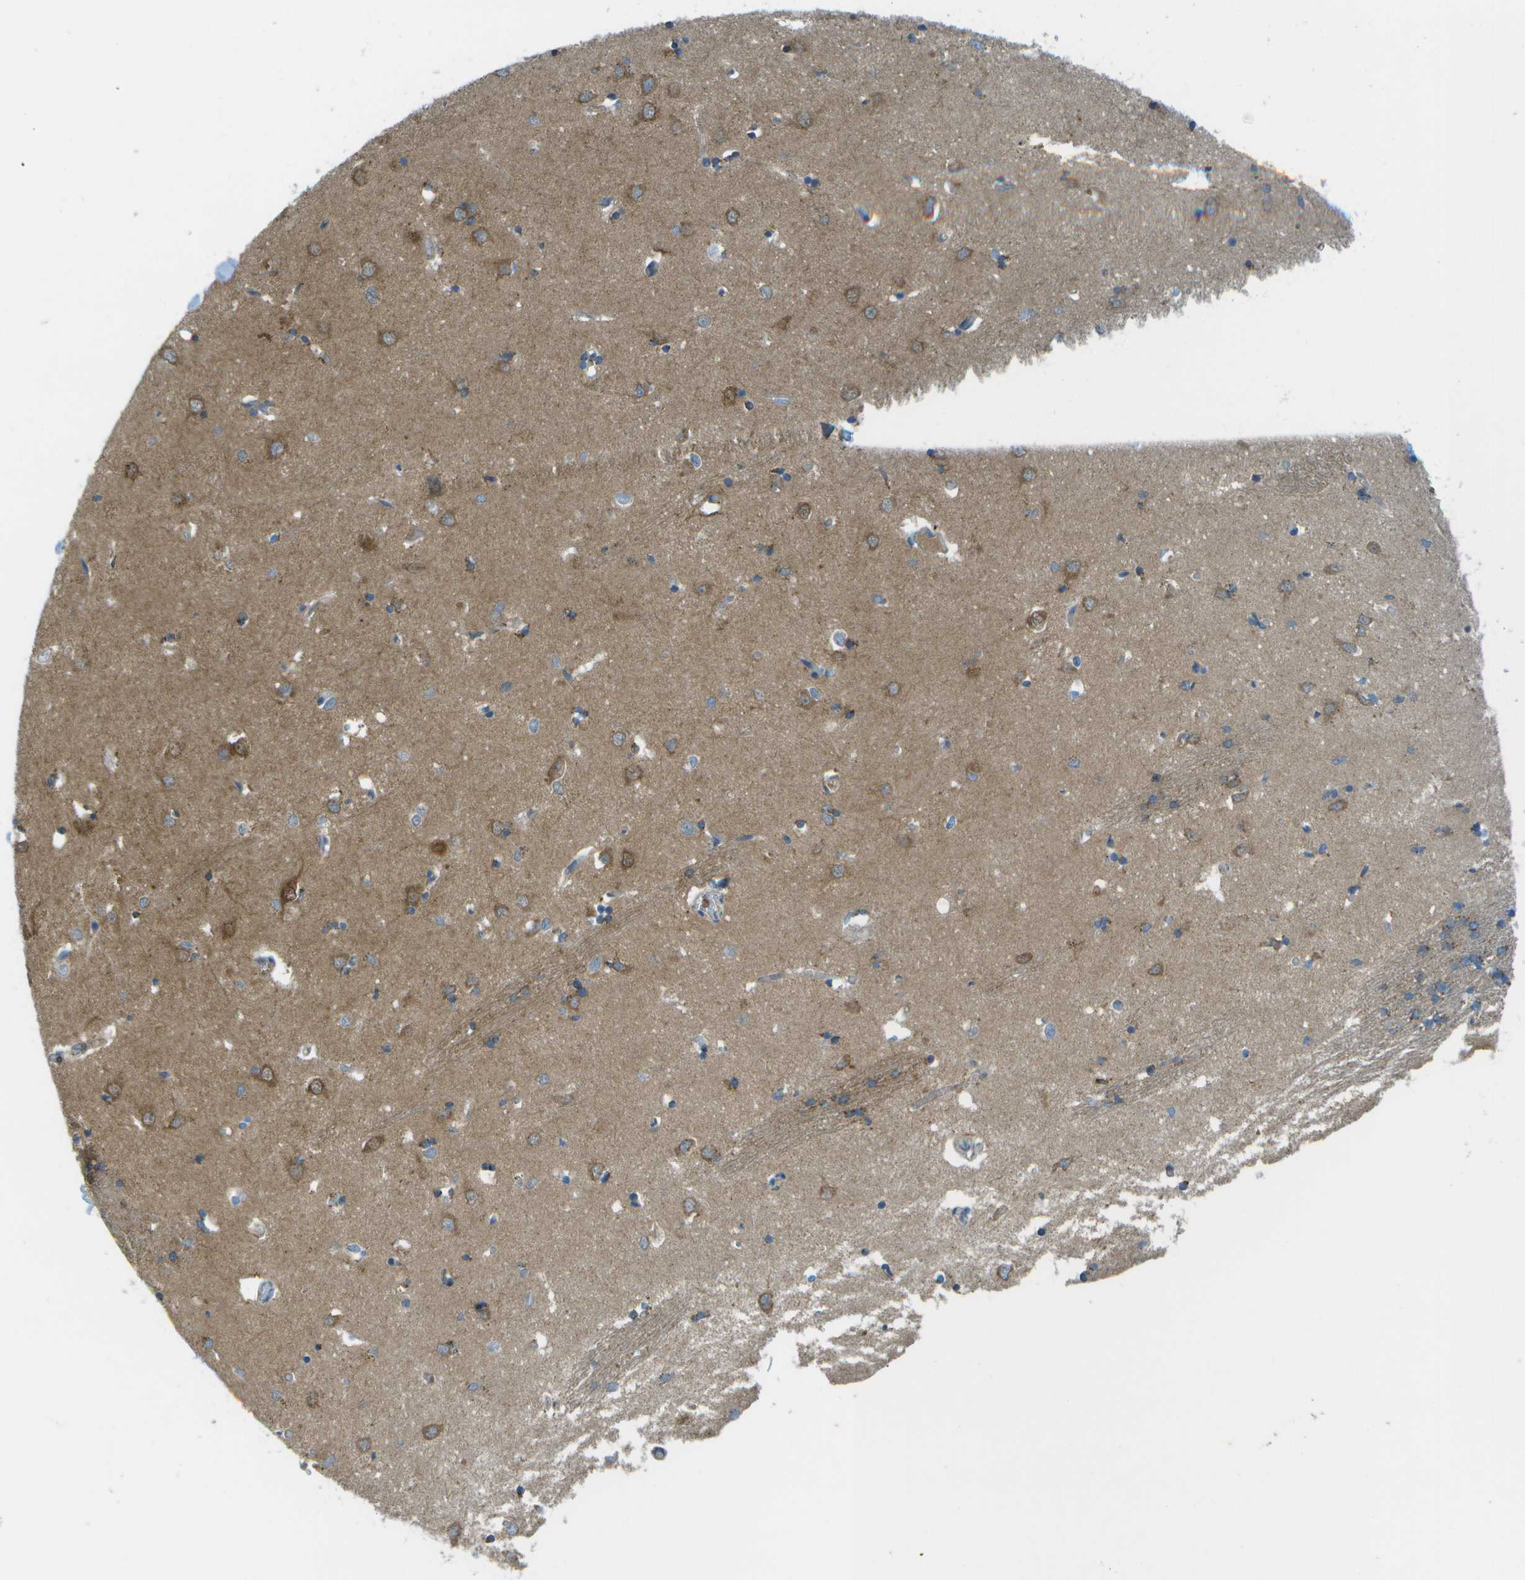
{"staining": {"intensity": "moderate", "quantity": "<25%", "location": "cytoplasmic/membranous"}, "tissue": "caudate", "cell_type": "Glial cells", "image_type": "normal", "snomed": [{"axis": "morphology", "description": "Normal tissue, NOS"}, {"axis": "topography", "description": "Lateral ventricle wall"}], "caption": "Immunohistochemistry (IHC) histopathology image of normal caudate stained for a protein (brown), which demonstrates low levels of moderate cytoplasmic/membranous expression in approximately <25% of glial cells.", "gene": "LRRC66", "patient": {"sex": "female", "age": 19}}